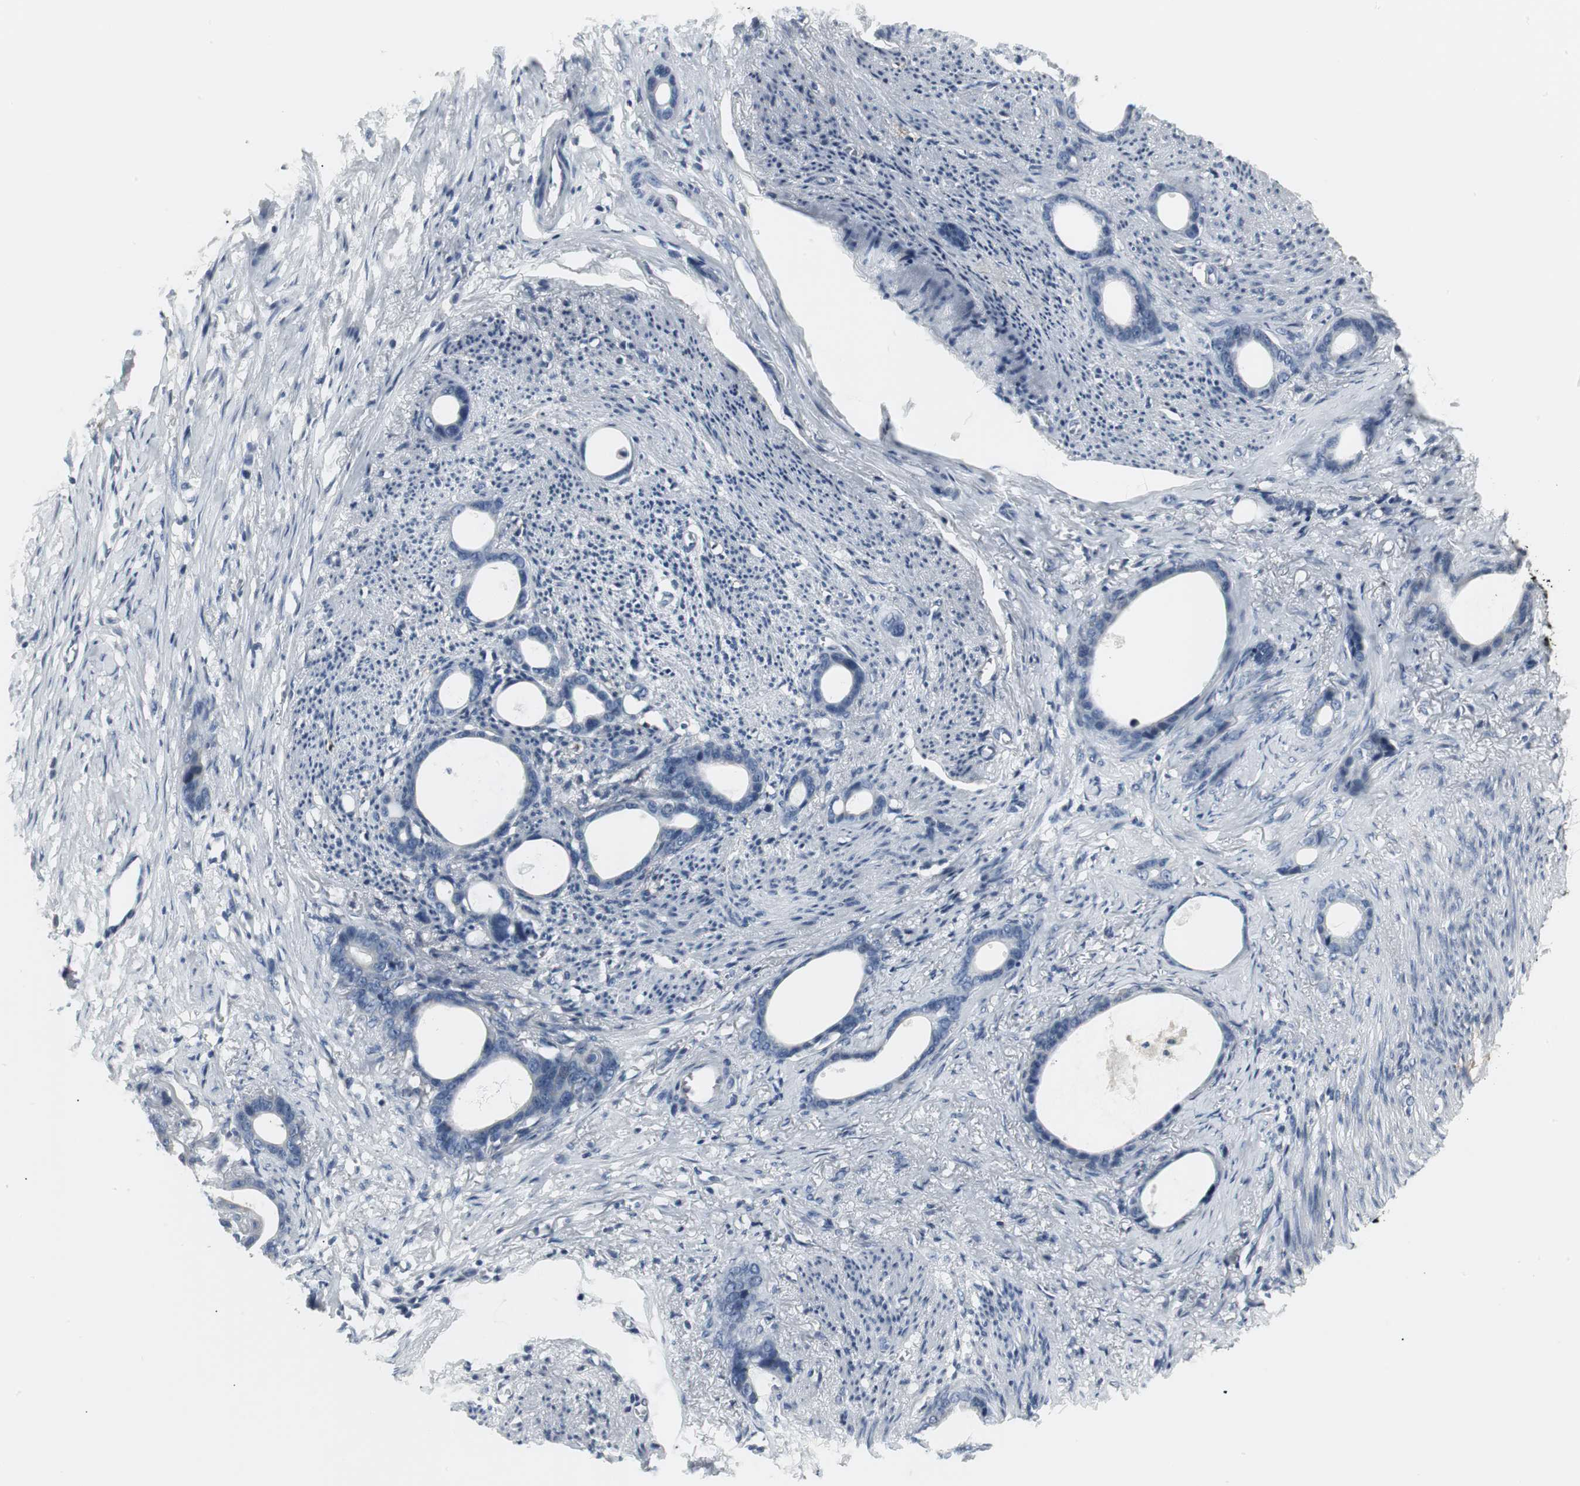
{"staining": {"intensity": "negative", "quantity": "none", "location": "none"}, "tissue": "stomach cancer", "cell_type": "Tumor cells", "image_type": "cancer", "snomed": [{"axis": "morphology", "description": "Adenocarcinoma, NOS"}, {"axis": "topography", "description": "Stomach"}], "caption": "IHC of stomach cancer shows no positivity in tumor cells.", "gene": "SLC2A5", "patient": {"sex": "female", "age": 75}}